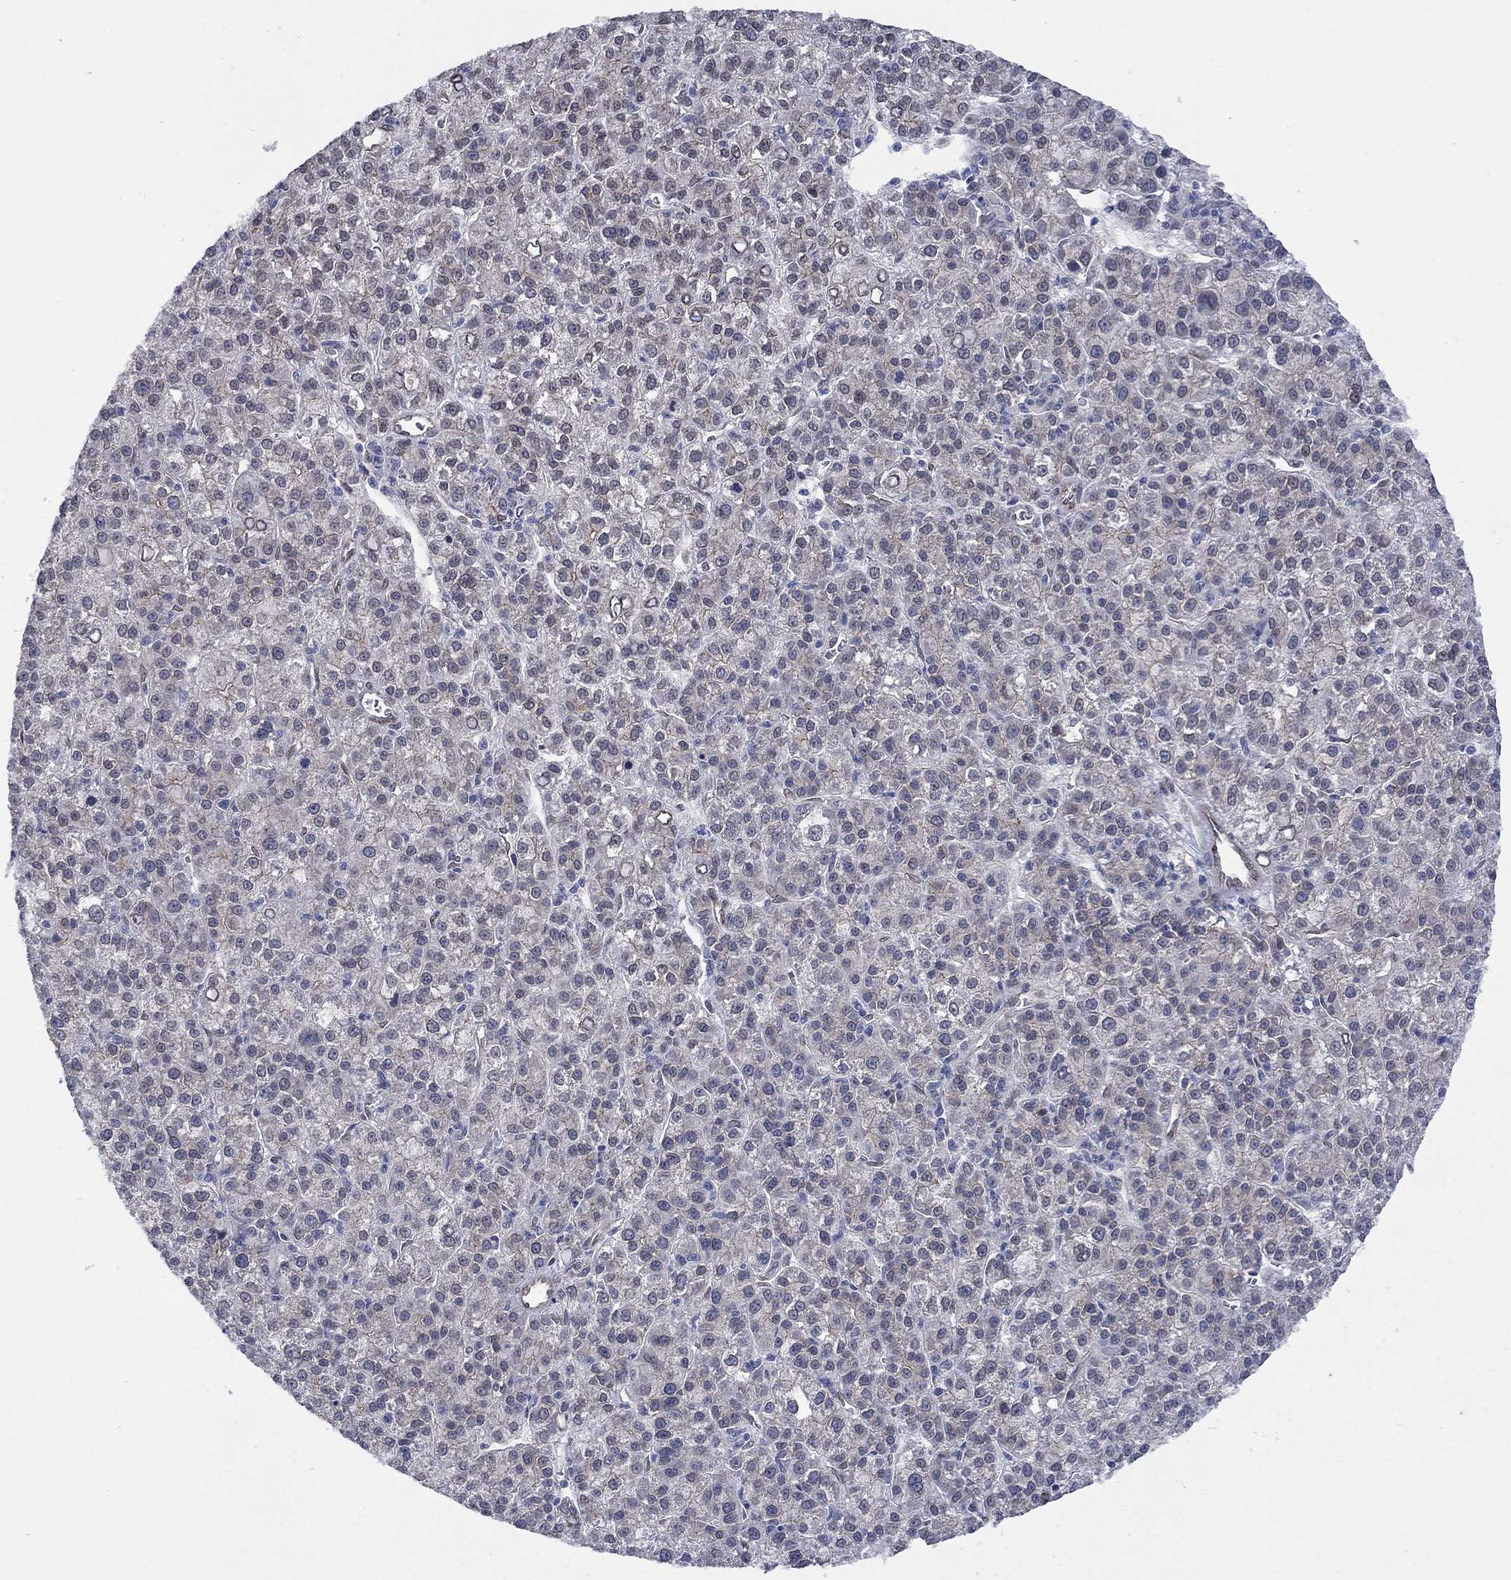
{"staining": {"intensity": "negative", "quantity": "none", "location": "none"}, "tissue": "liver cancer", "cell_type": "Tumor cells", "image_type": "cancer", "snomed": [{"axis": "morphology", "description": "Carcinoma, Hepatocellular, NOS"}, {"axis": "topography", "description": "Liver"}], "caption": "Protein analysis of liver hepatocellular carcinoma demonstrates no significant expression in tumor cells.", "gene": "EMC9", "patient": {"sex": "female", "age": 60}}